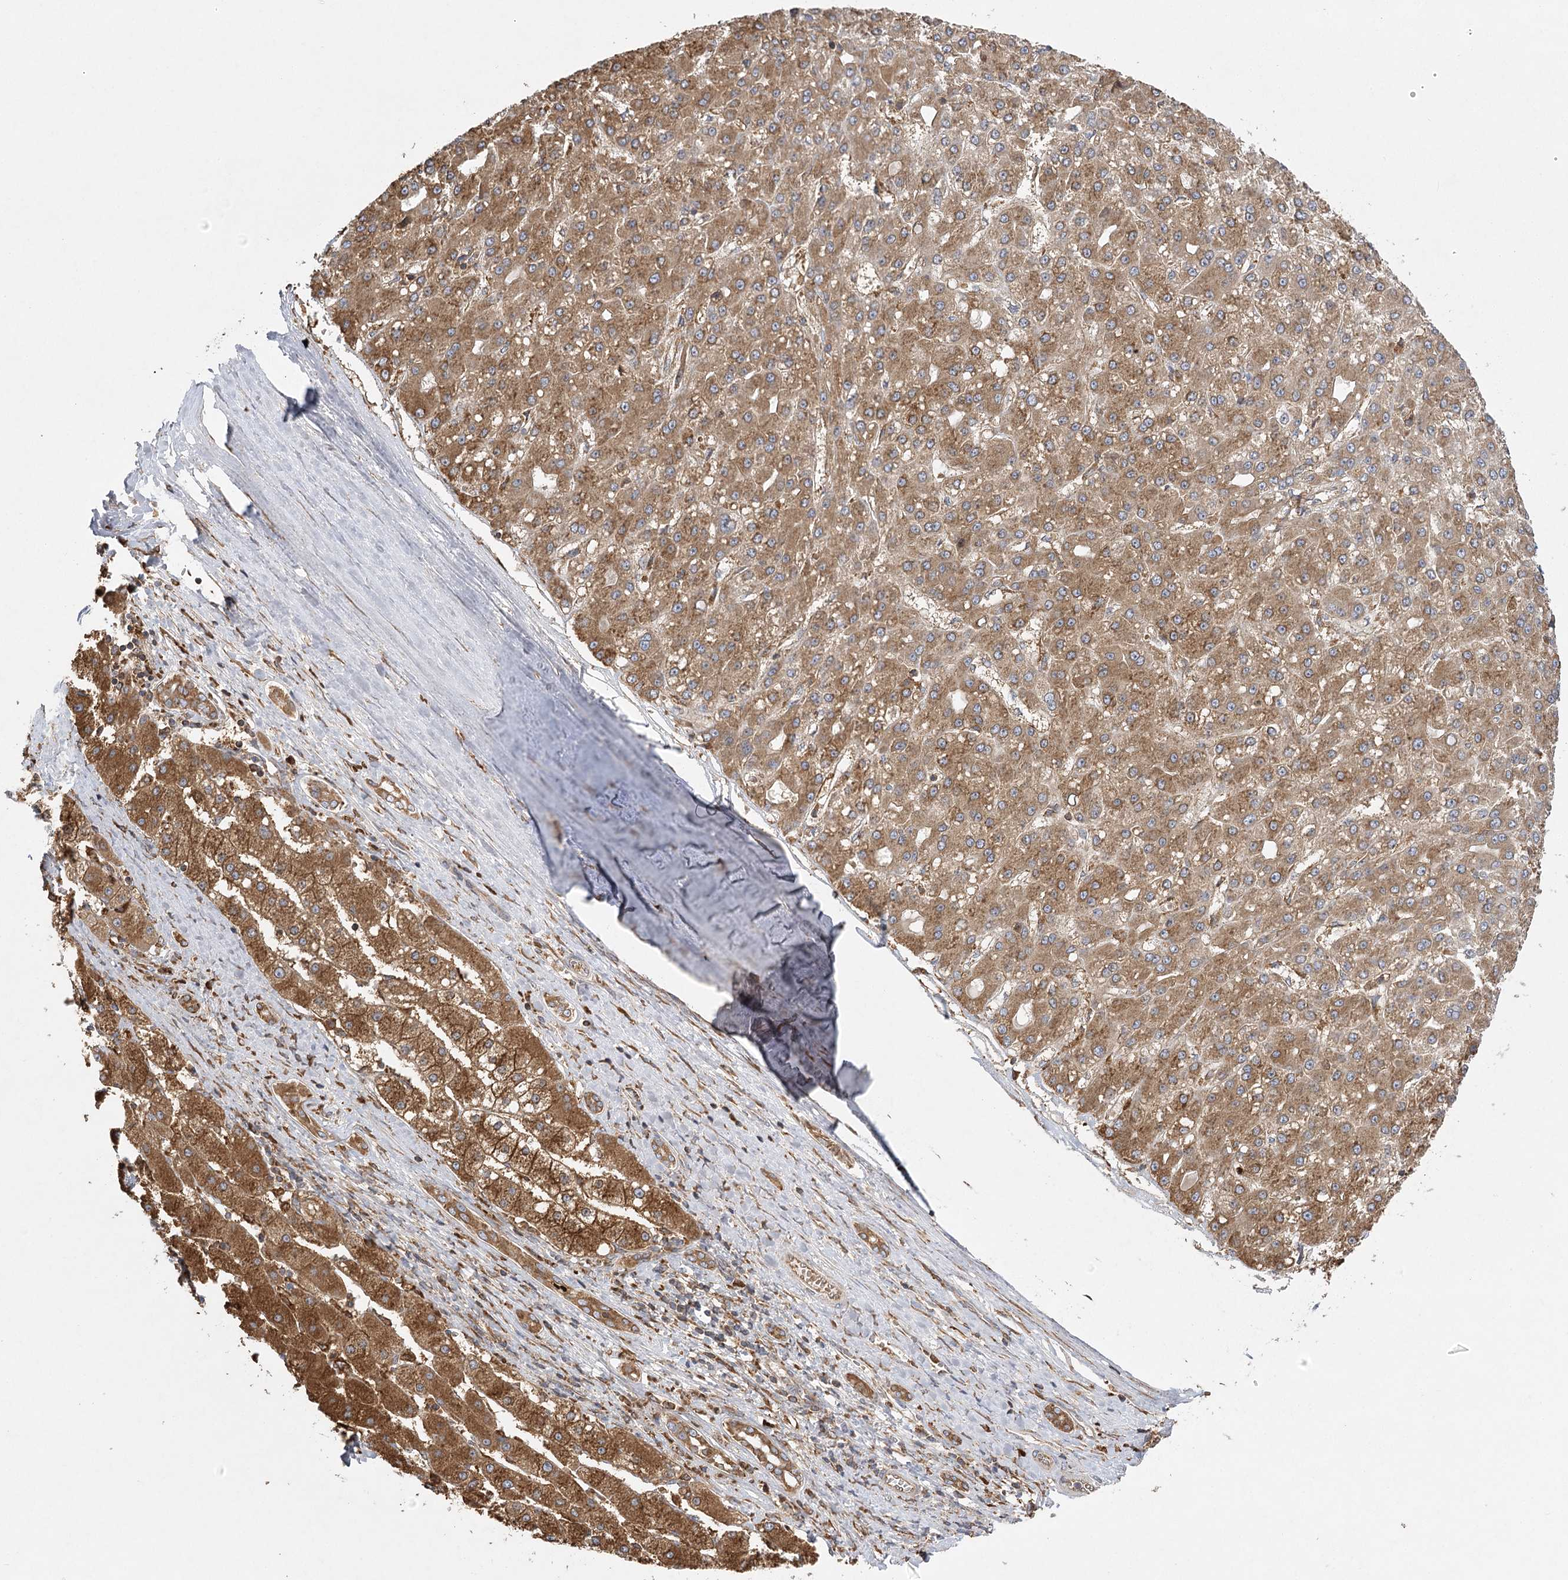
{"staining": {"intensity": "moderate", "quantity": ">75%", "location": "cytoplasmic/membranous"}, "tissue": "liver cancer", "cell_type": "Tumor cells", "image_type": "cancer", "snomed": [{"axis": "morphology", "description": "Carcinoma, Hepatocellular, NOS"}, {"axis": "topography", "description": "Liver"}], "caption": "Immunohistochemical staining of human liver cancer shows moderate cytoplasmic/membranous protein expression in approximately >75% of tumor cells.", "gene": "ACAP2", "patient": {"sex": "male", "age": 67}}